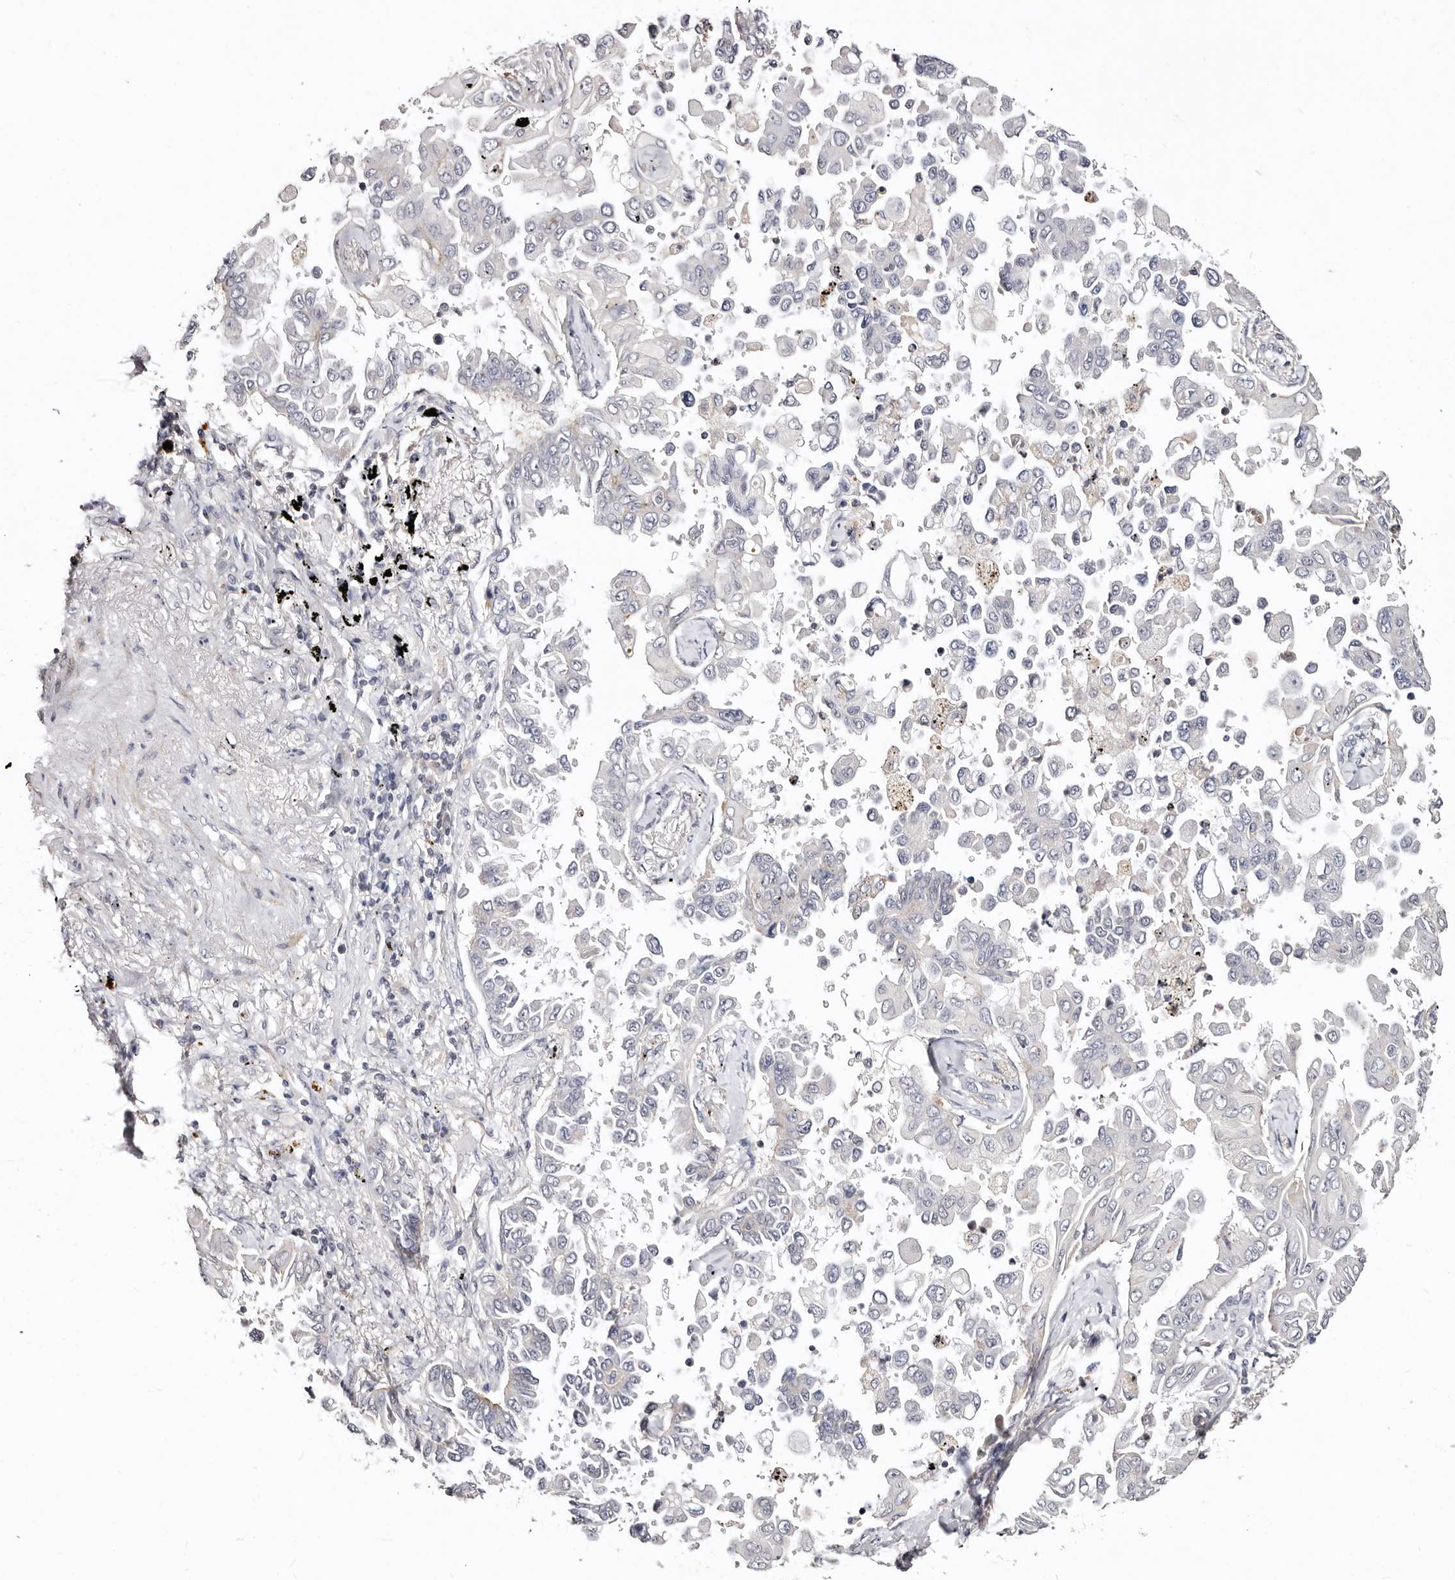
{"staining": {"intensity": "negative", "quantity": "none", "location": "none"}, "tissue": "lung cancer", "cell_type": "Tumor cells", "image_type": "cancer", "snomed": [{"axis": "morphology", "description": "Adenocarcinoma, NOS"}, {"axis": "topography", "description": "Lung"}], "caption": "This is an IHC micrograph of lung cancer. There is no expression in tumor cells.", "gene": "MRPS33", "patient": {"sex": "female", "age": 67}}